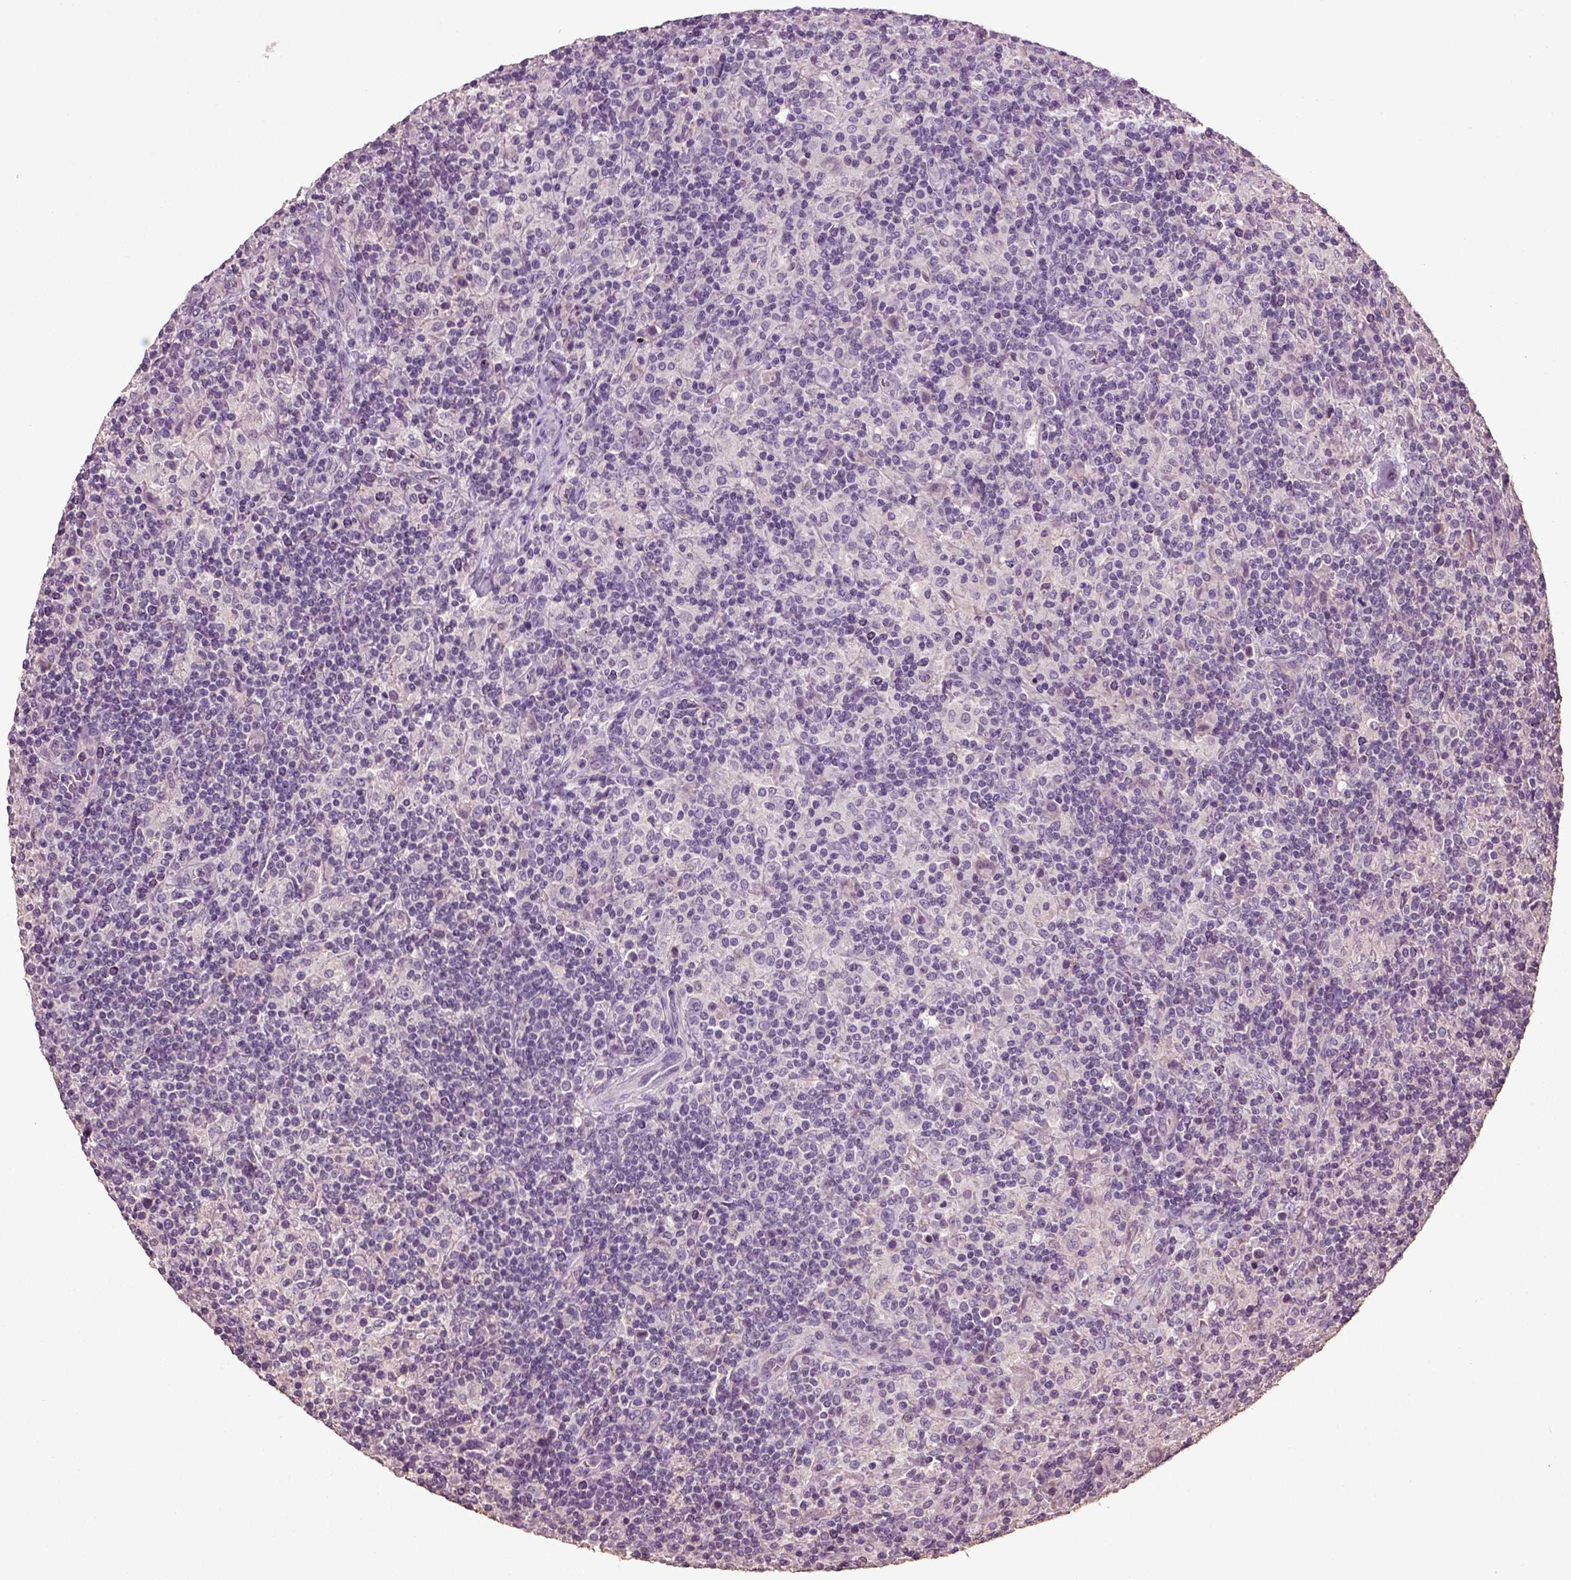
{"staining": {"intensity": "negative", "quantity": "none", "location": "none"}, "tissue": "lymphoma", "cell_type": "Tumor cells", "image_type": "cancer", "snomed": [{"axis": "morphology", "description": "Hodgkin's disease, NOS"}, {"axis": "topography", "description": "Lymph node"}], "caption": "An image of human Hodgkin's disease is negative for staining in tumor cells.", "gene": "DEFB118", "patient": {"sex": "male", "age": 70}}